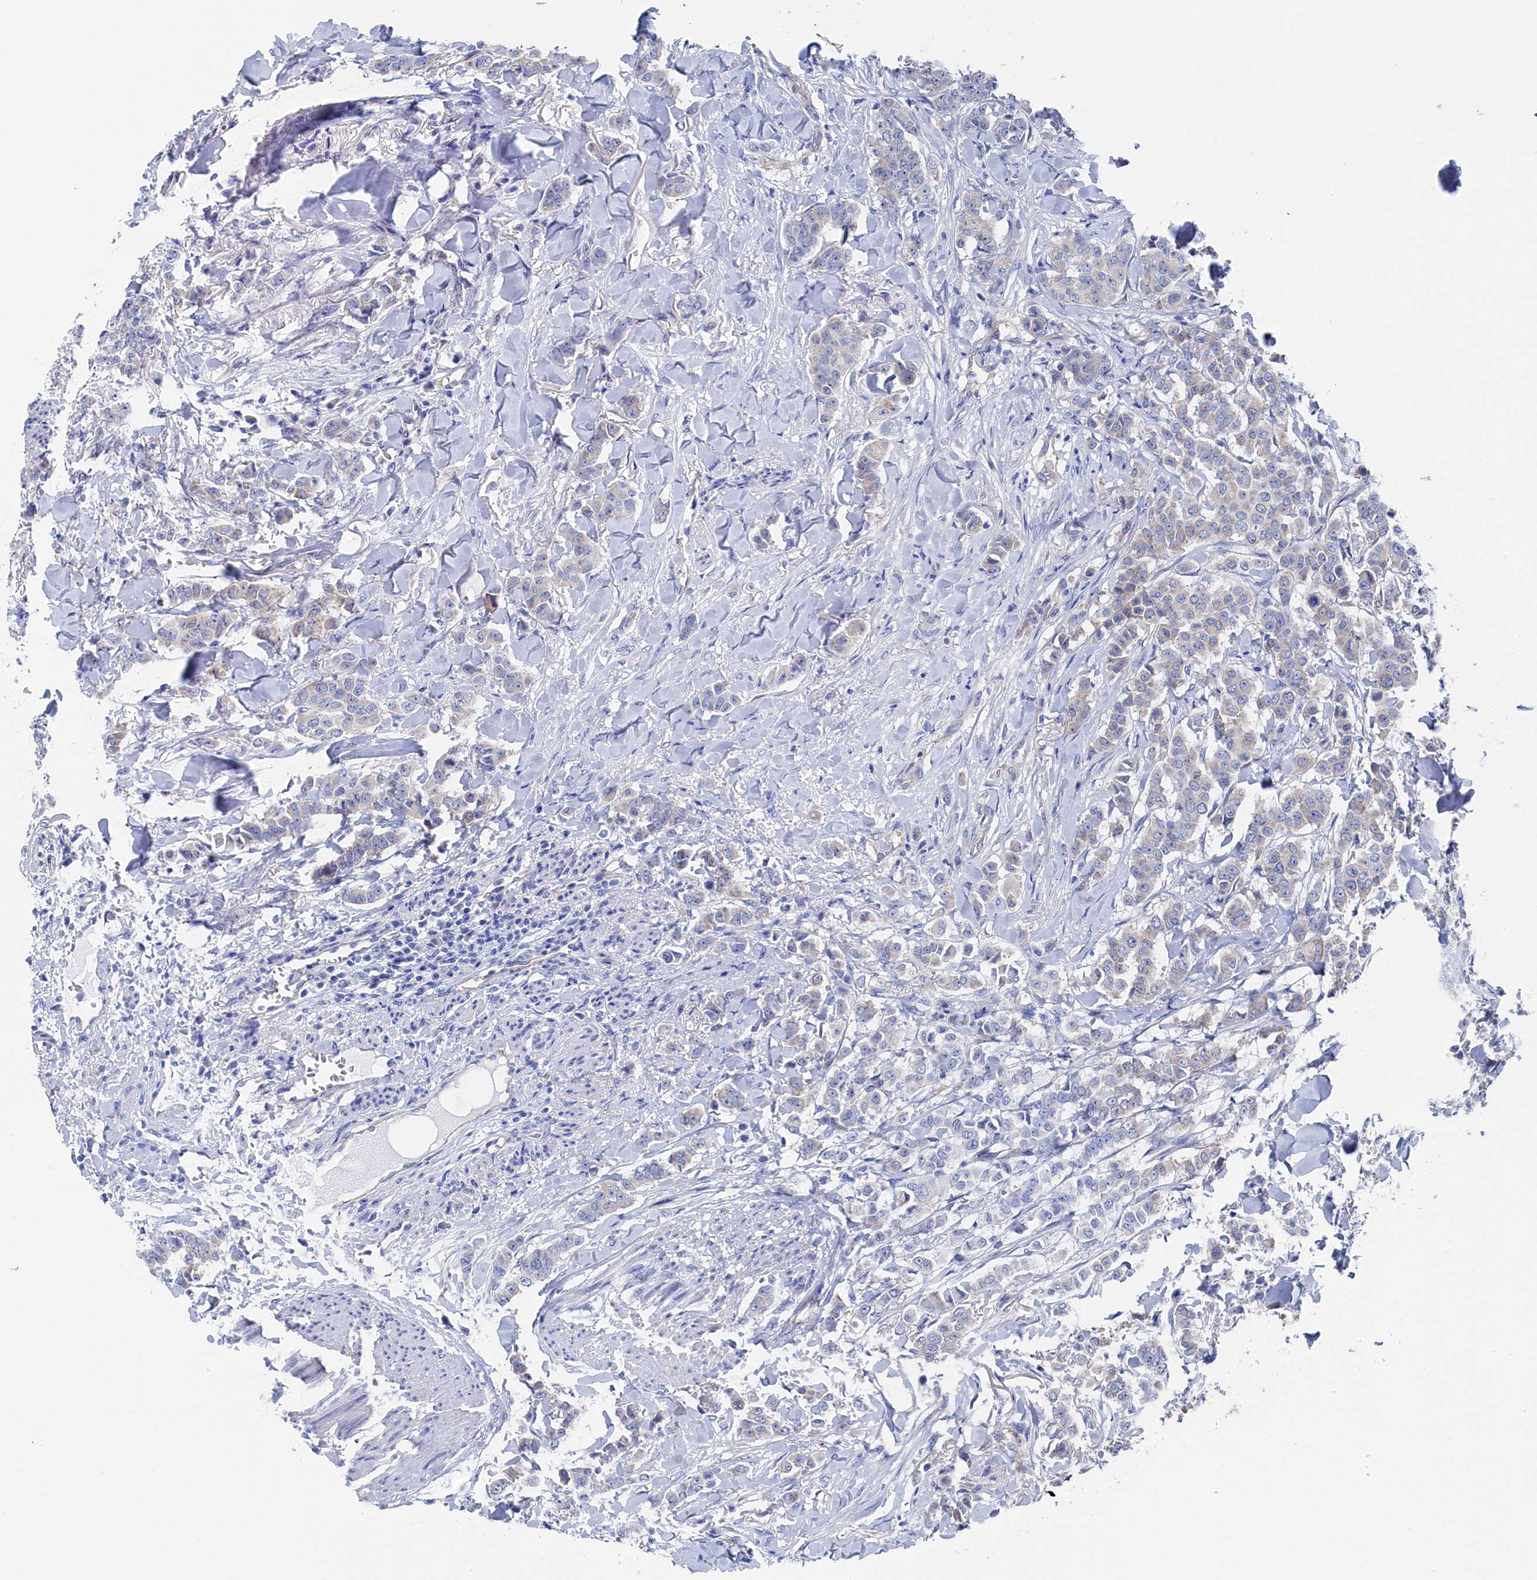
{"staining": {"intensity": "weak", "quantity": "<25%", "location": "cytoplasmic/membranous"}, "tissue": "breast cancer", "cell_type": "Tumor cells", "image_type": "cancer", "snomed": [{"axis": "morphology", "description": "Duct carcinoma"}, {"axis": "topography", "description": "Breast"}], "caption": "Human infiltrating ductal carcinoma (breast) stained for a protein using immunohistochemistry exhibits no staining in tumor cells.", "gene": "TMOD2", "patient": {"sex": "female", "age": 40}}